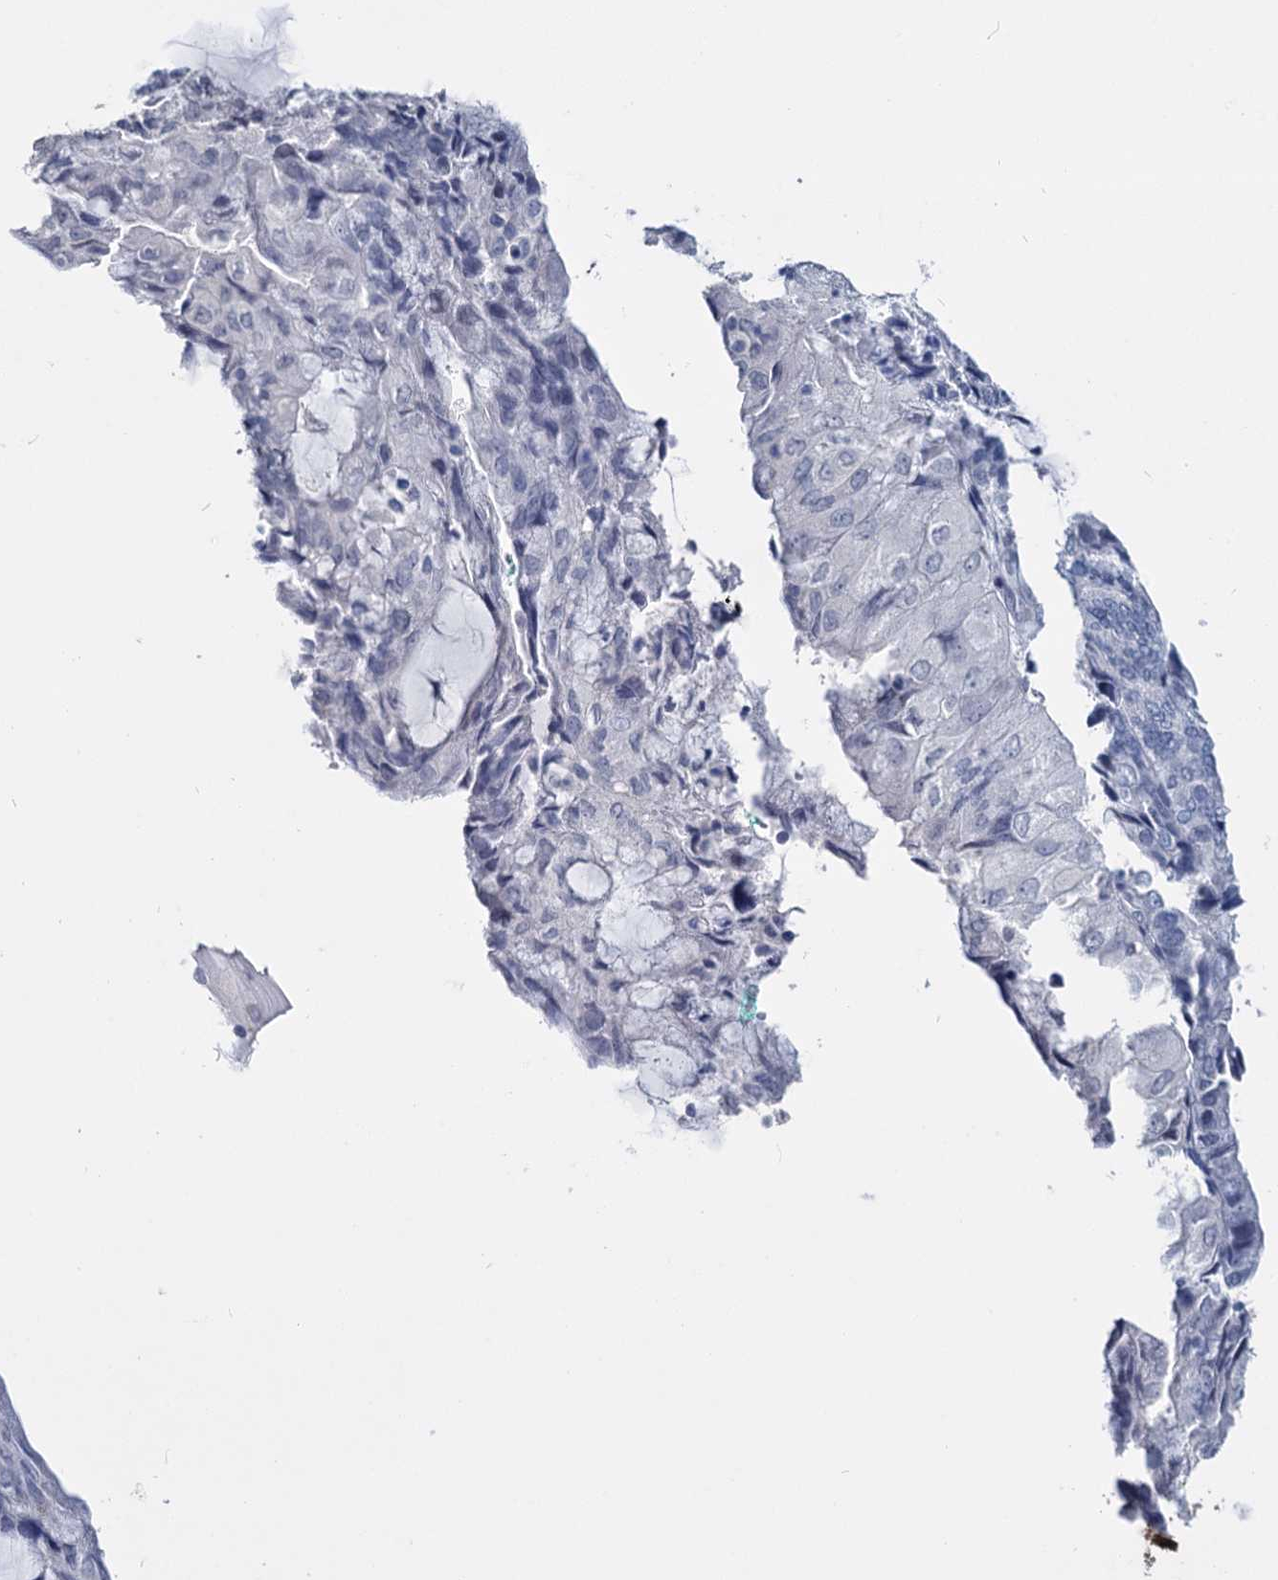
{"staining": {"intensity": "negative", "quantity": "none", "location": "none"}, "tissue": "endometrial cancer", "cell_type": "Tumor cells", "image_type": "cancer", "snomed": [{"axis": "morphology", "description": "Adenocarcinoma, NOS"}, {"axis": "topography", "description": "Endometrium"}], "caption": "Immunohistochemistry of human endometrial adenocarcinoma shows no expression in tumor cells.", "gene": "MAGEA4", "patient": {"sex": "female", "age": 81}}